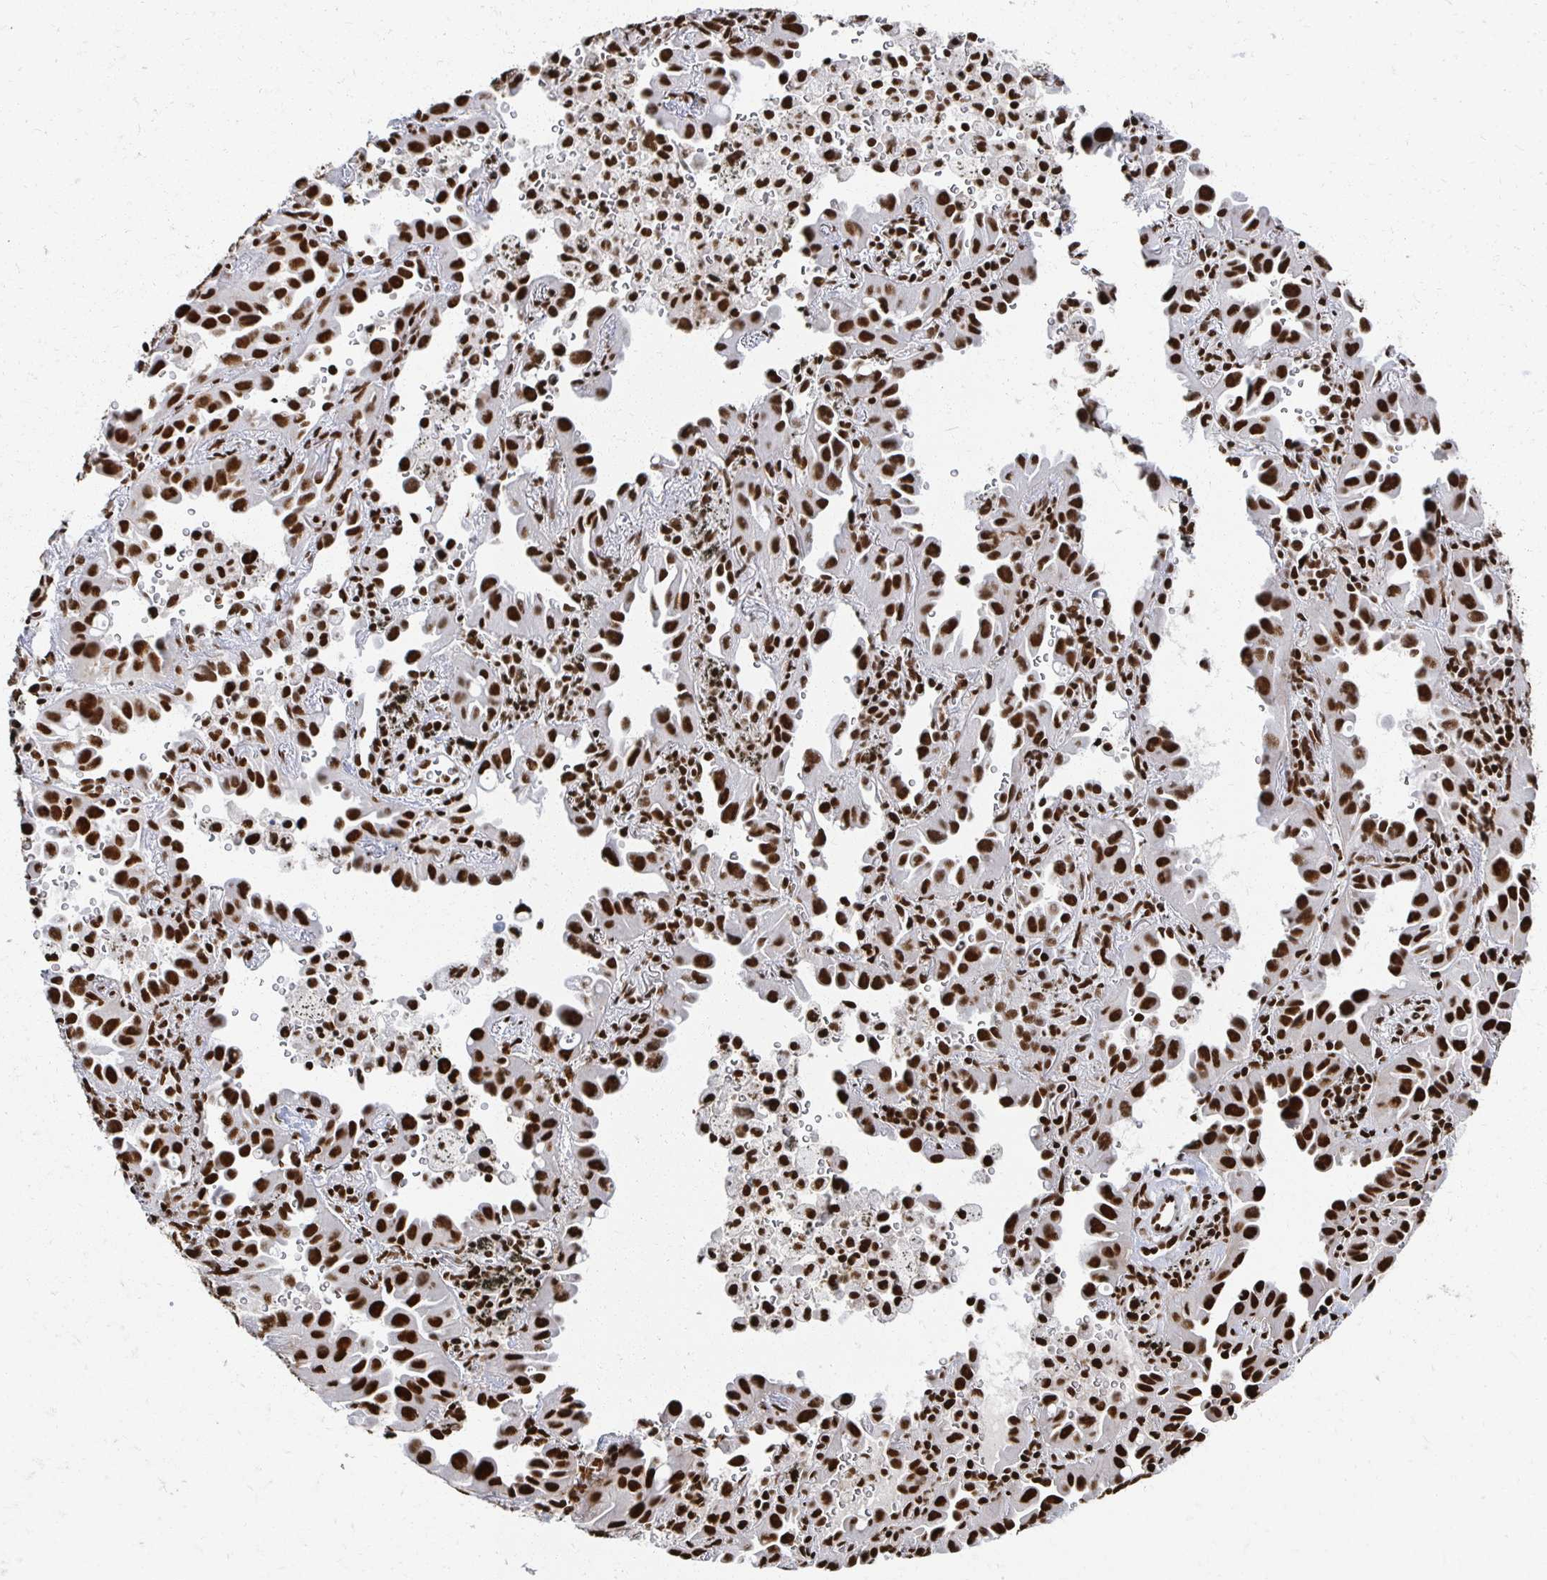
{"staining": {"intensity": "strong", "quantity": ">75%", "location": "nuclear"}, "tissue": "lung cancer", "cell_type": "Tumor cells", "image_type": "cancer", "snomed": [{"axis": "morphology", "description": "Adenocarcinoma, NOS"}, {"axis": "topography", "description": "Lung"}], "caption": "Immunohistochemistry (IHC) staining of adenocarcinoma (lung), which displays high levels of strong nuclear positivity in about >75% of tumor cells indicating strong nuclear protein staining. The staining was performed using DAB (3,3'-diaminobenzidine) (brown) for protein detection and nuclei were counterstained in hematoxylin (blue).", "gene": "RBBP7", "patient": {"sex": "male", "age": 68}}